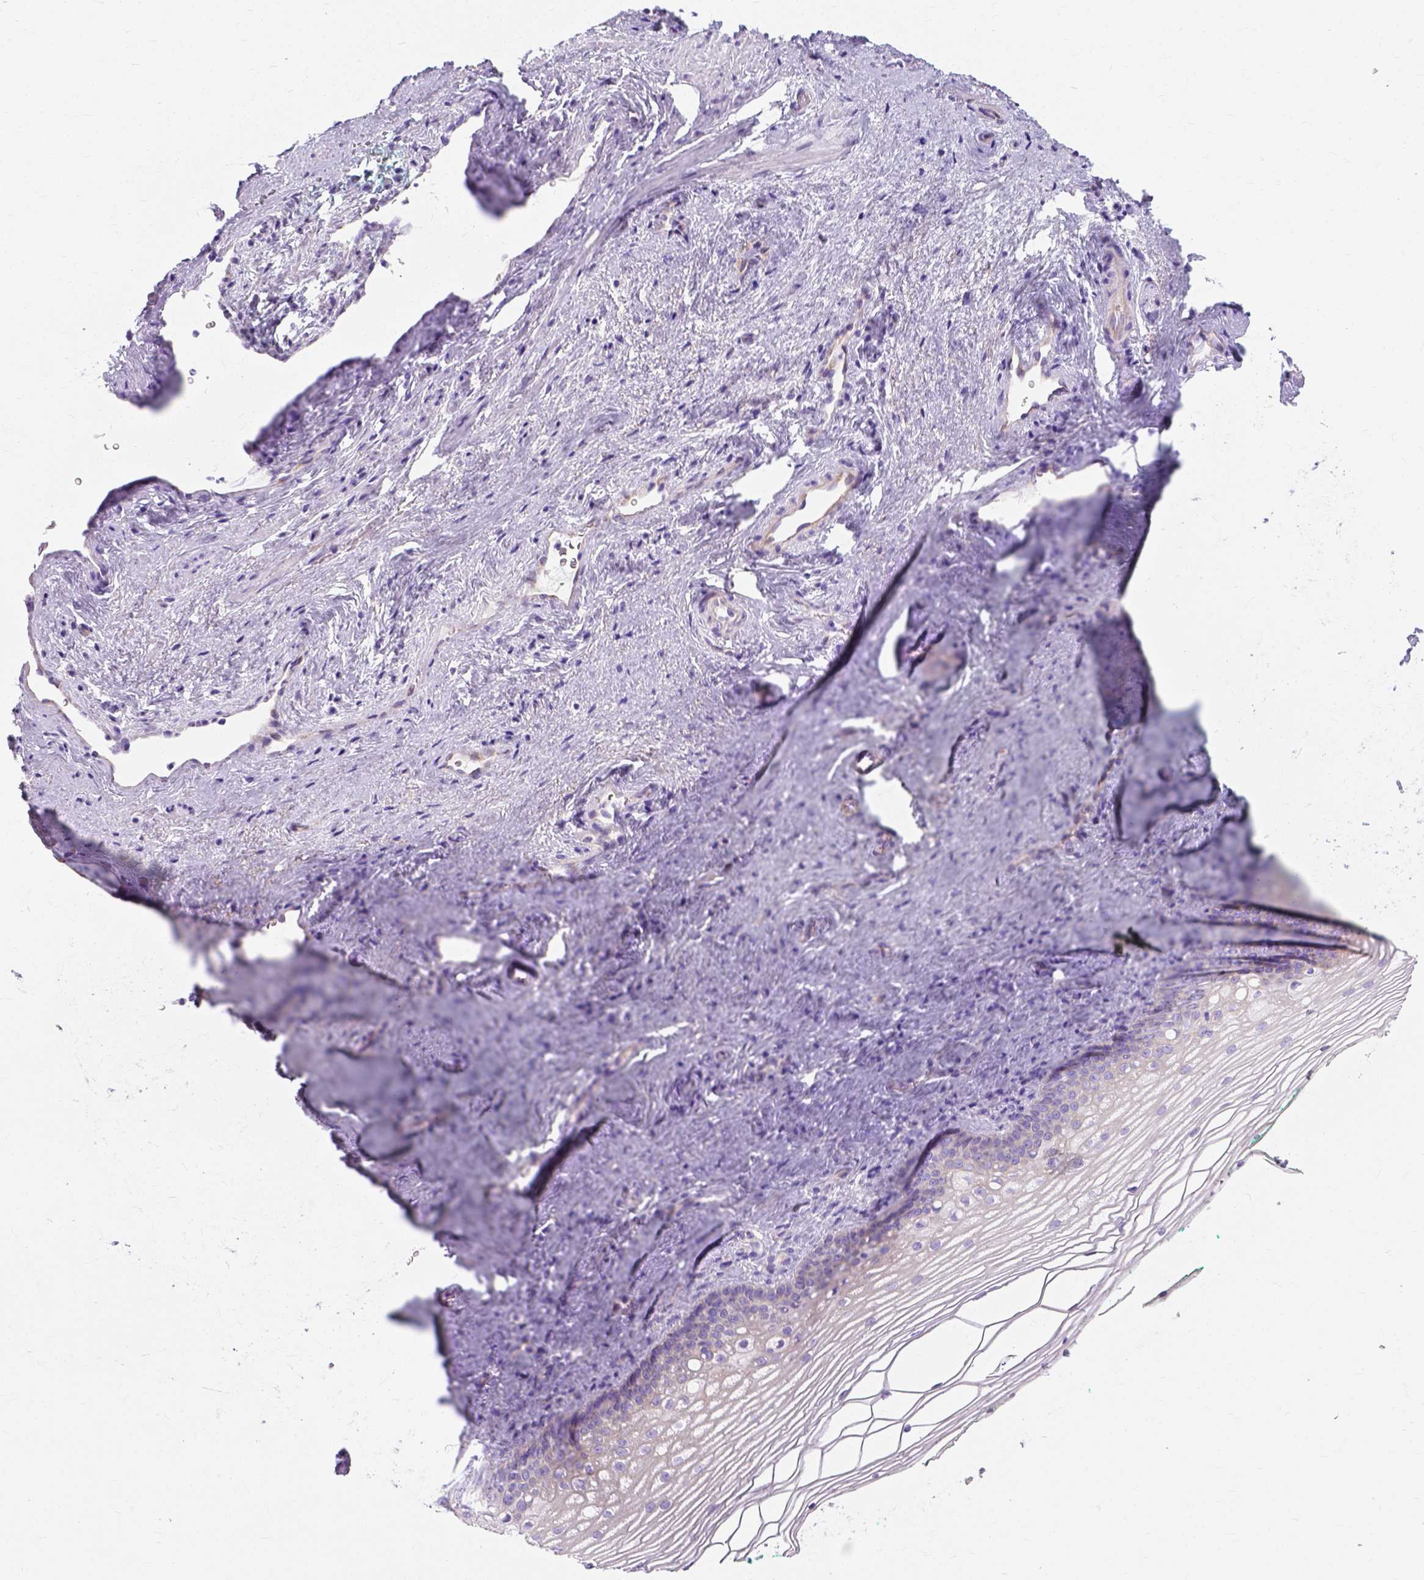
{"staining": {"intensity": "negative", "quantity": "none", "location": "none"}, "tissue": "vagina", "cell_type": "Squamous epithelial cells", "image_type": "normal", "snomed": [{"axis": "morphology", "description": "Normal tissue, NOS"}, {"axis": "topography", "description": "Vagina"}], "caption": "Squamous epithelial cells are negative for brown protein staining in unremarkable vagina. (Immunohistochemistry, brightfield microscopy, high magnification).", "gene": "MYH15", "patient": {"sex": "female", "age": 44}}